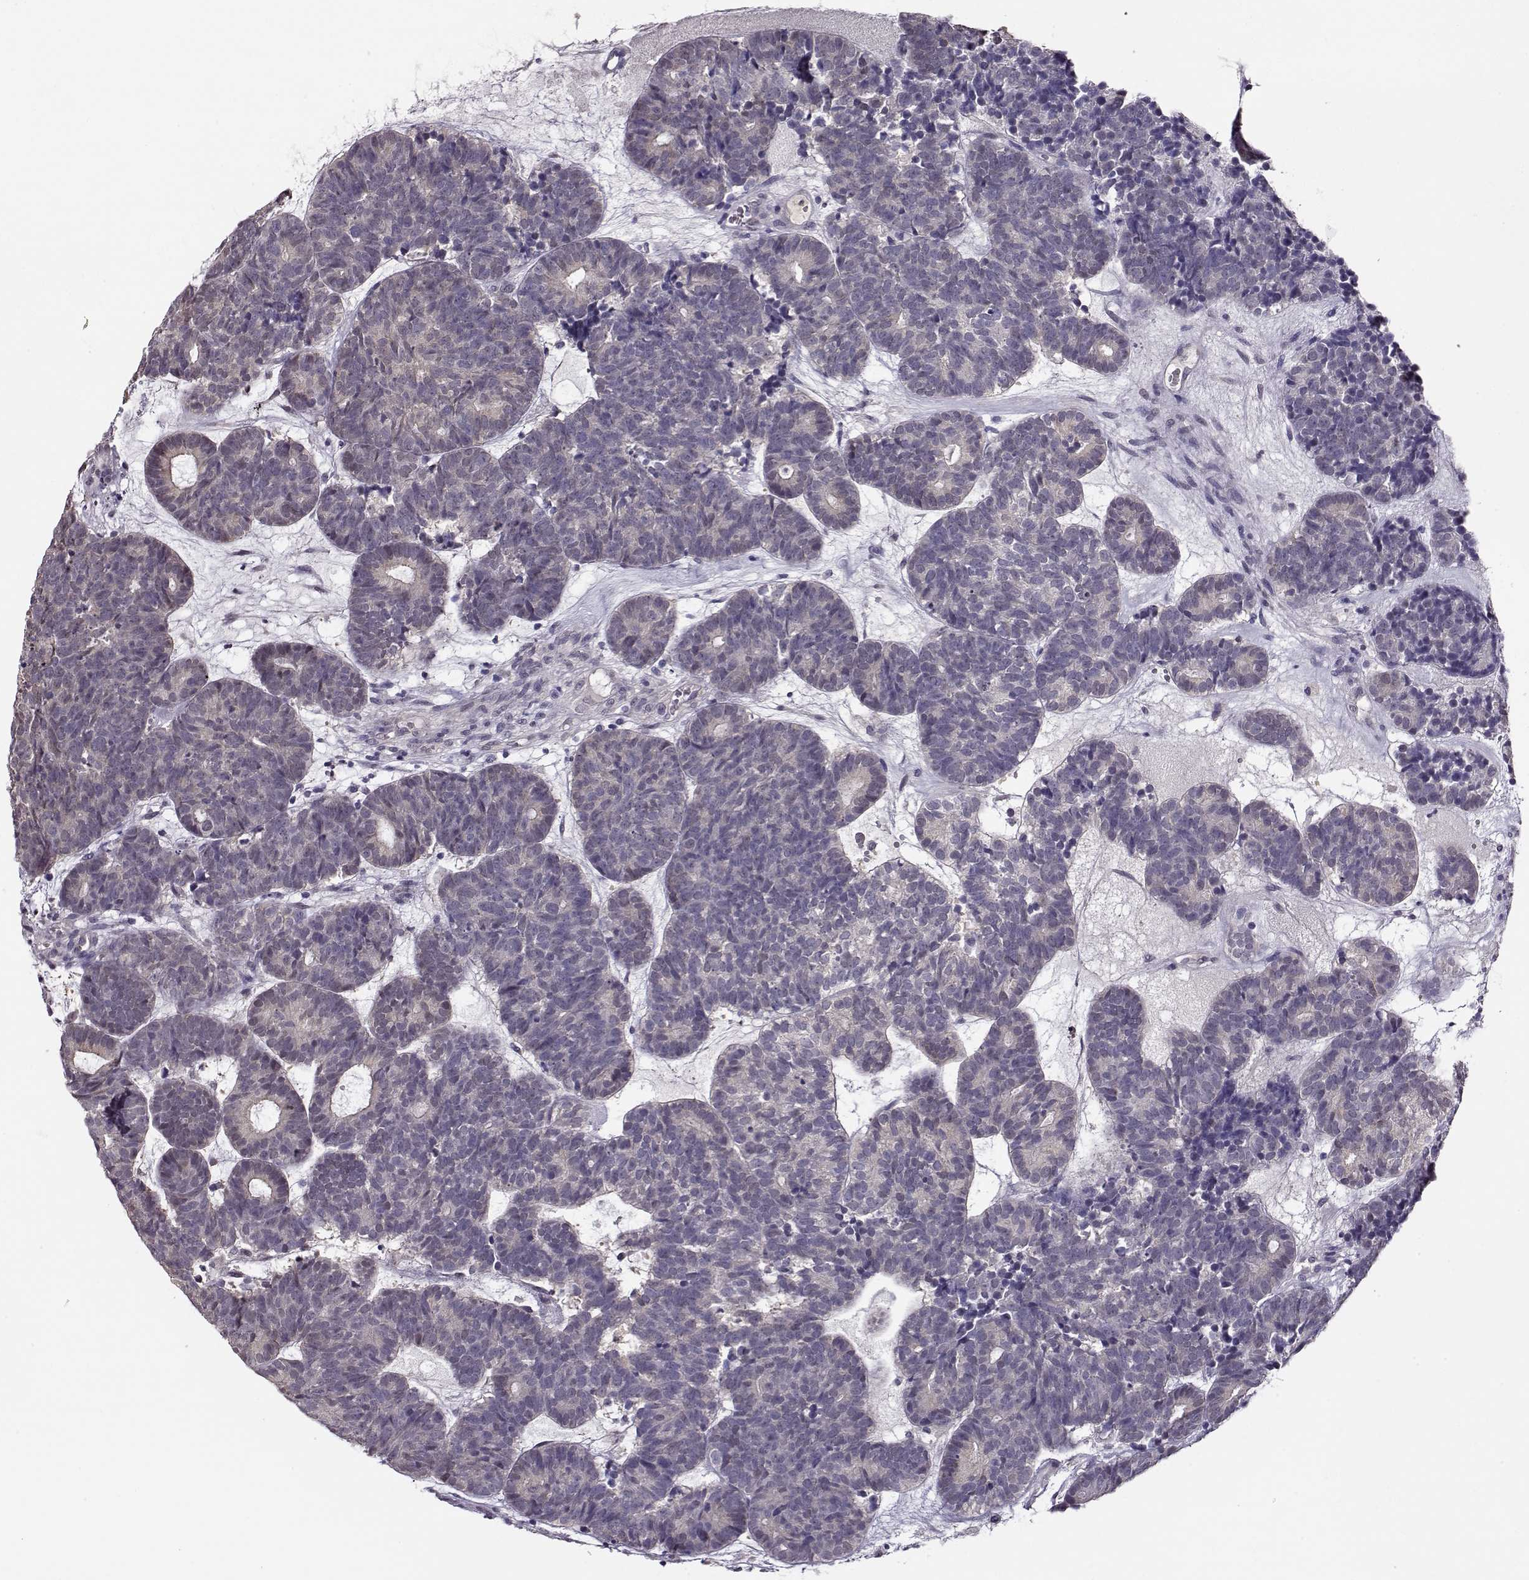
{"staining": {"intensity": "negative", "quantity": "none", "location": "none"}, "tissue": "head and neck cancer", "cell_type": "Tumor cells", "image_type": "cancer", "snomed": [{"axis": "morphology", "description": "Adenocarcinoma, NOS"}, {"axis": "topography", "description": "Head-Neck"}], "caption": "Tumor cells are negative for protein expression in human head and neck cancer (adenocarcinoma). The staining is performed using DAB brown chromogen with nuclei counter-stained in using hematoxylin.", "gene": "CCR8", "patient": {"sex": "female", "age": 81}}